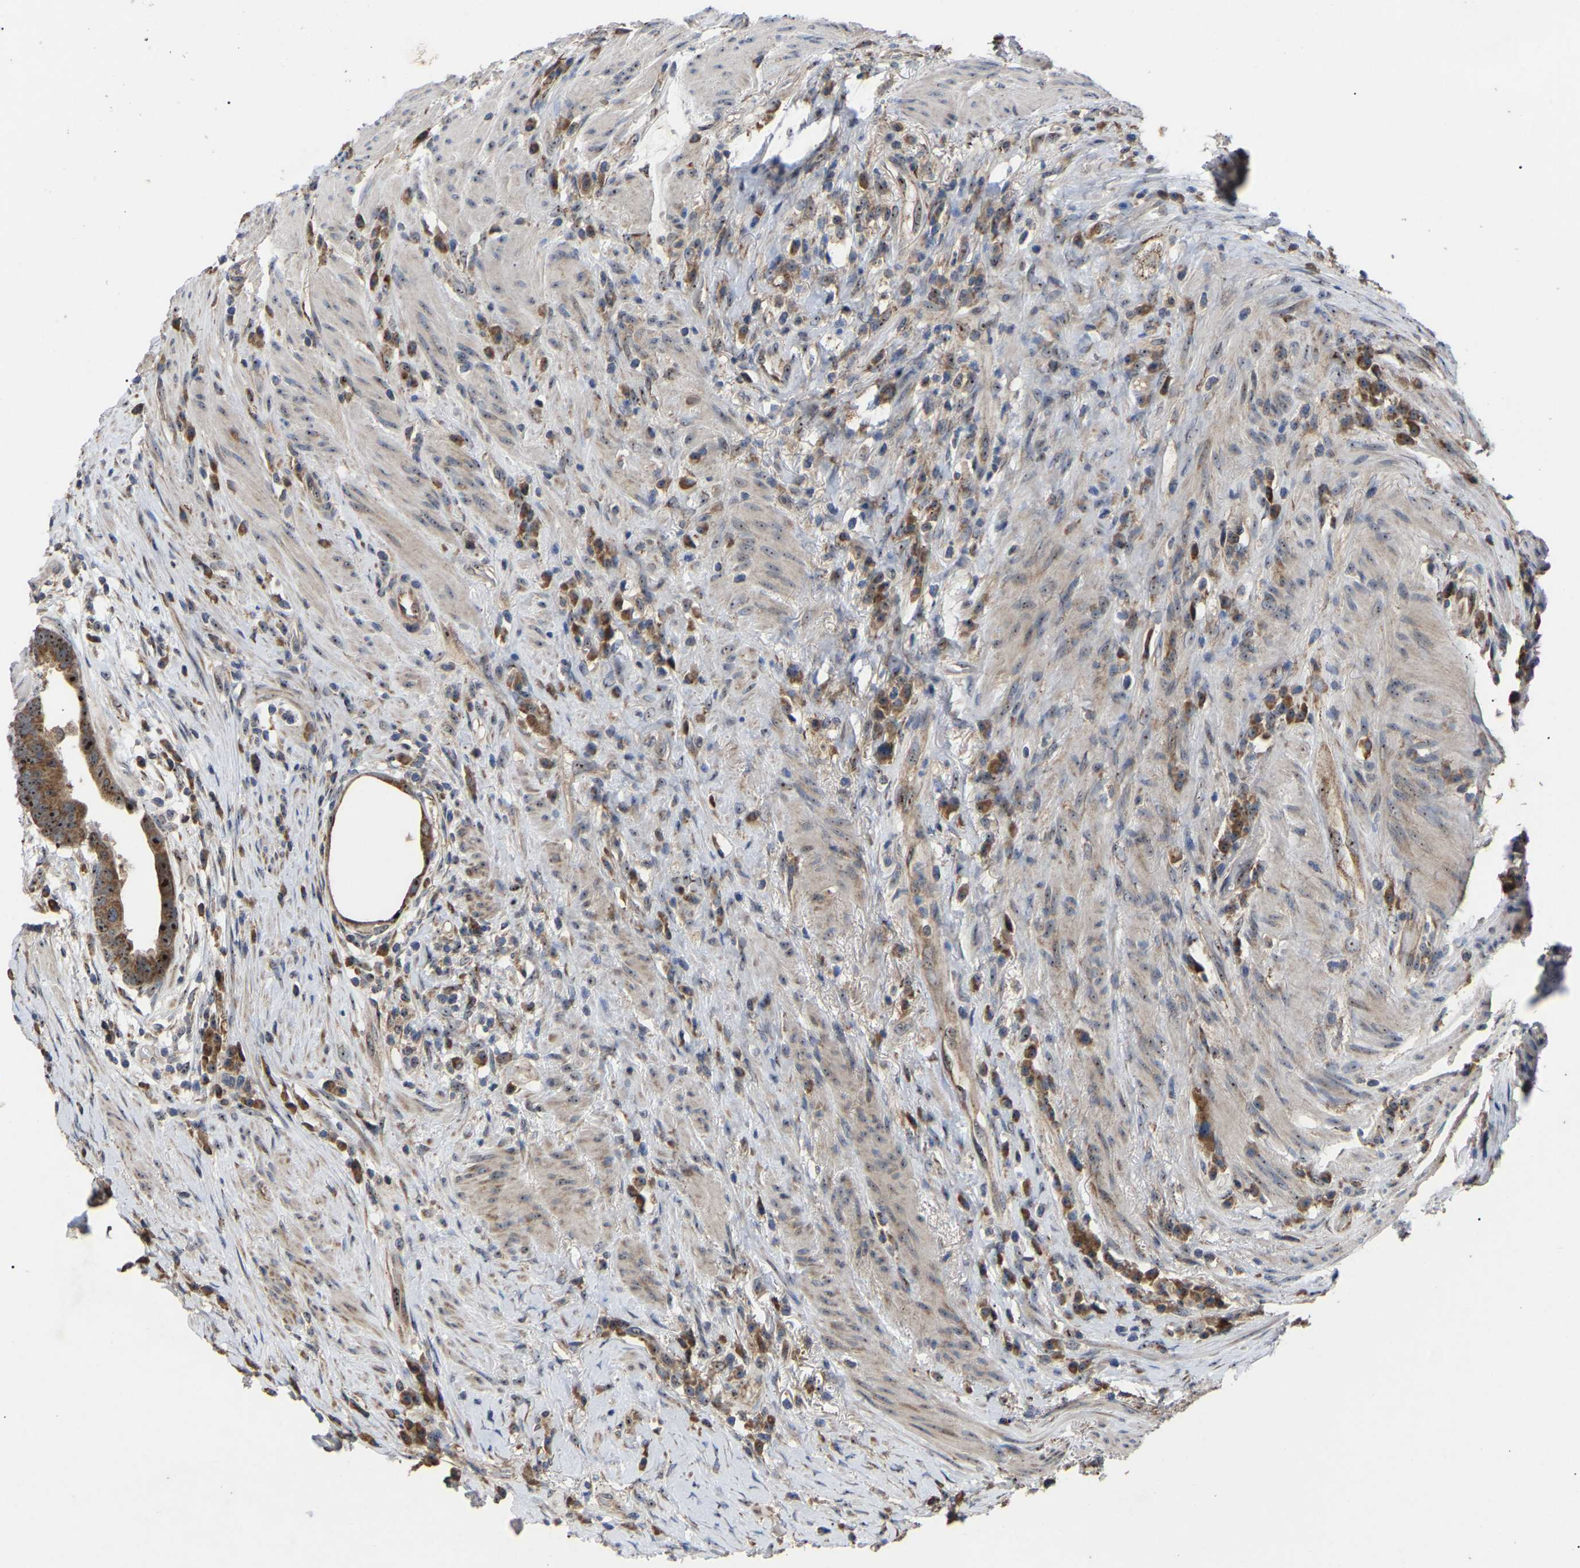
{"staining": {"intensity": "strong", "quantity": ">75%", "location": "cytoplasmic/membranous,nuclear"}, "tissue": "colorectal cancer", "cell_type": "Tumor cells", "image_type": "cancer", "snomed": [{"axis": "morphology", "description": "Adenocarcinoma, NOS"}, {"axis": "topography", "description": "Rectum"}], "caption": "Protein staining of adenocarcinoma (colorectal) tissue shows strong cytoplasmic/membranous and nuclear staining in approximately >75% of tumor cells. (brown staining indicates protein expression, while blue staining denotes nuclei).", "gene": "NOP53", "patient": {"sex": "female", "age": 89}}